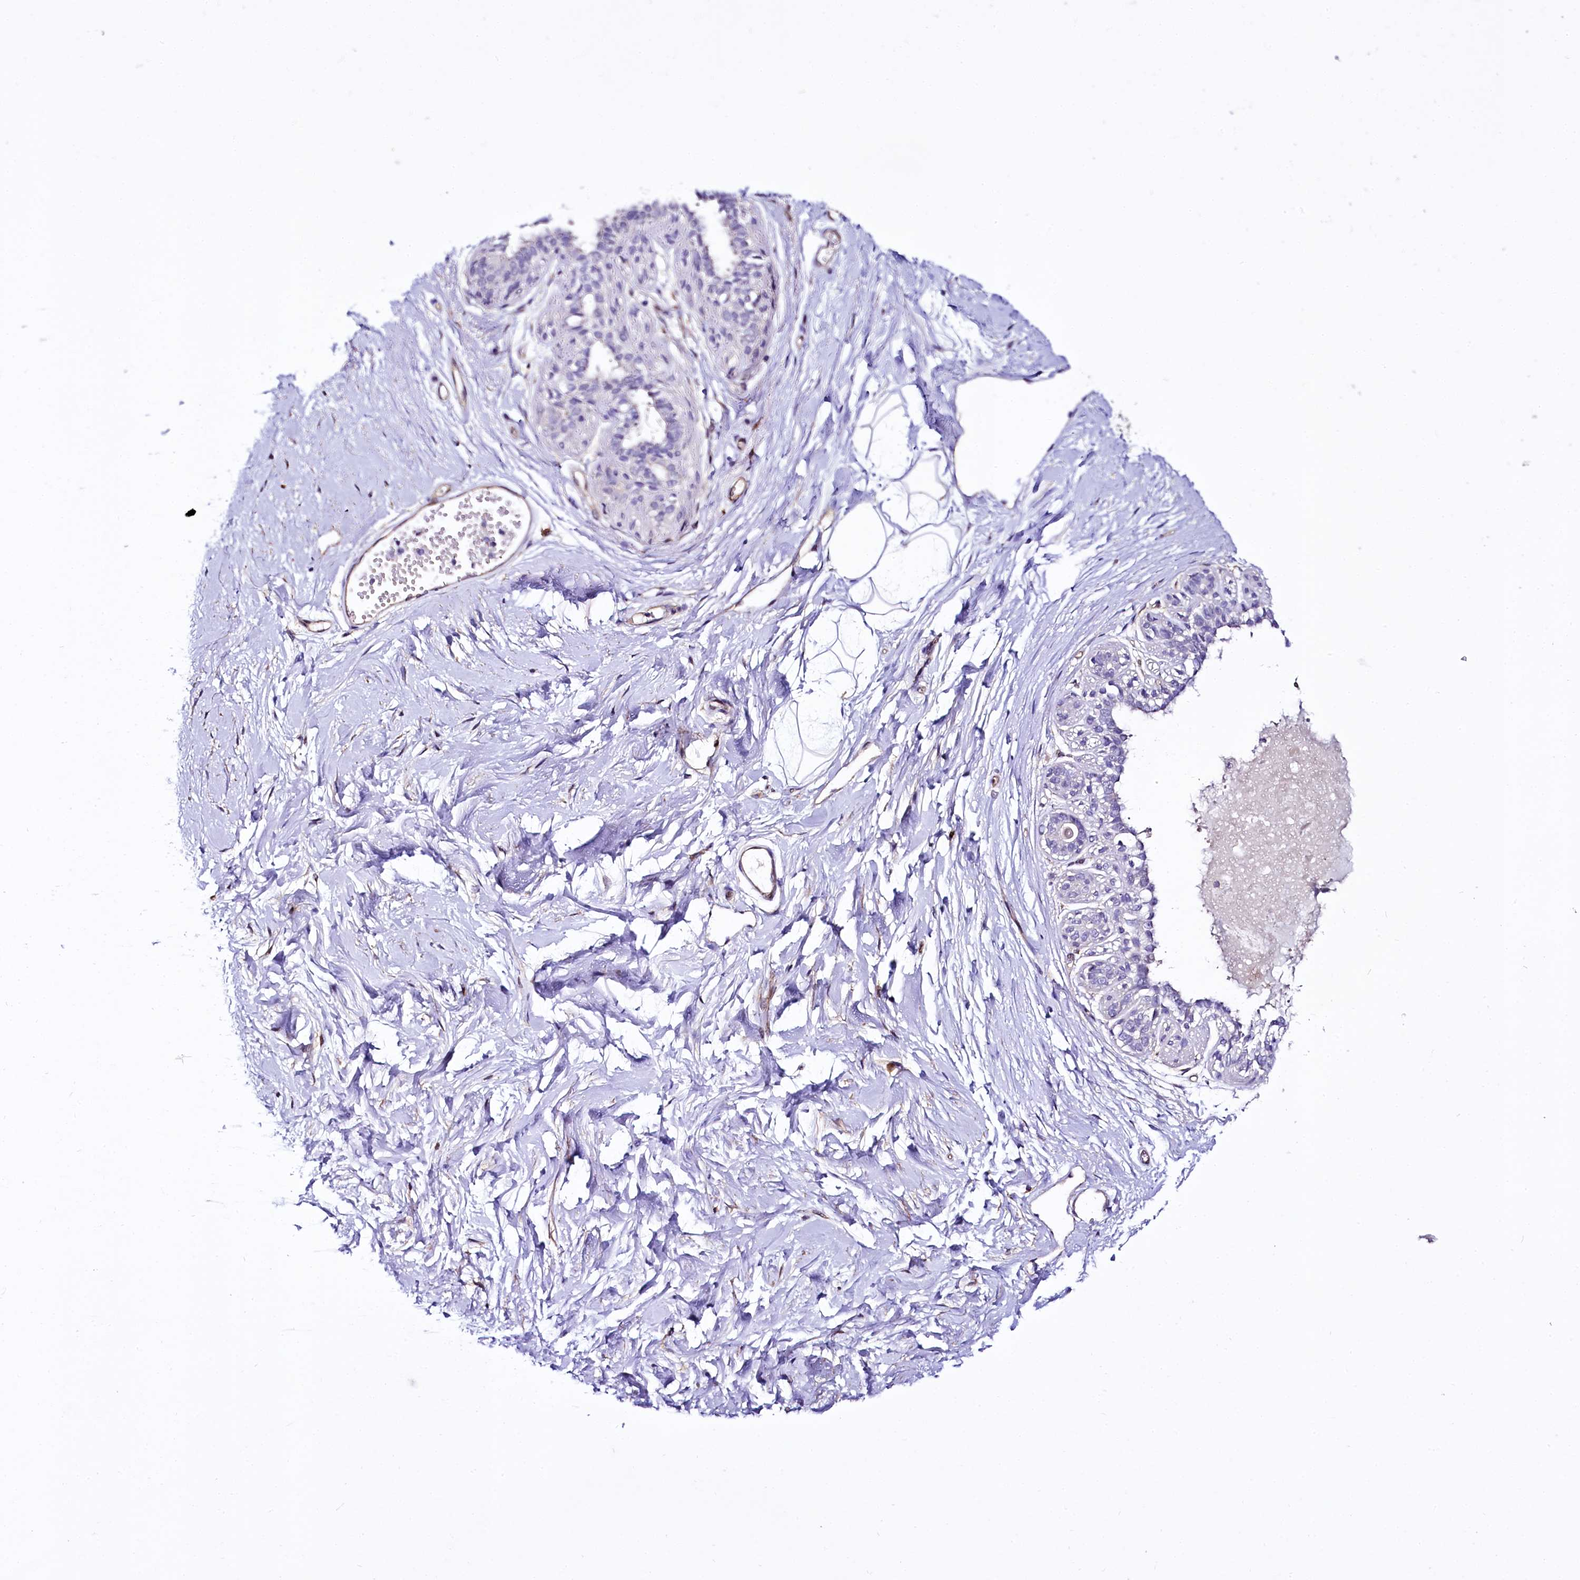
{"staining": {"intensity": "negative", "quantity": "none", "location": "none"}, "tissue": "breast", "cell_type": "Adipocytes", "image_type": "normal", "snomed": [{"axis": "morphology", "description": "Normal tissue, NOS"}, {"axis": "topography", "description": "Breast"}], "caption": "There is no significant expression in adipocytes of breast. (Stains: DAB (3,3'-diaminobenzidine) IHC with hematoxylin counter stain, Microscopy: brightfield microscopy at high magnification).", "gene": "STXBP1", "patient": {"sex": "female", "age": 45}}